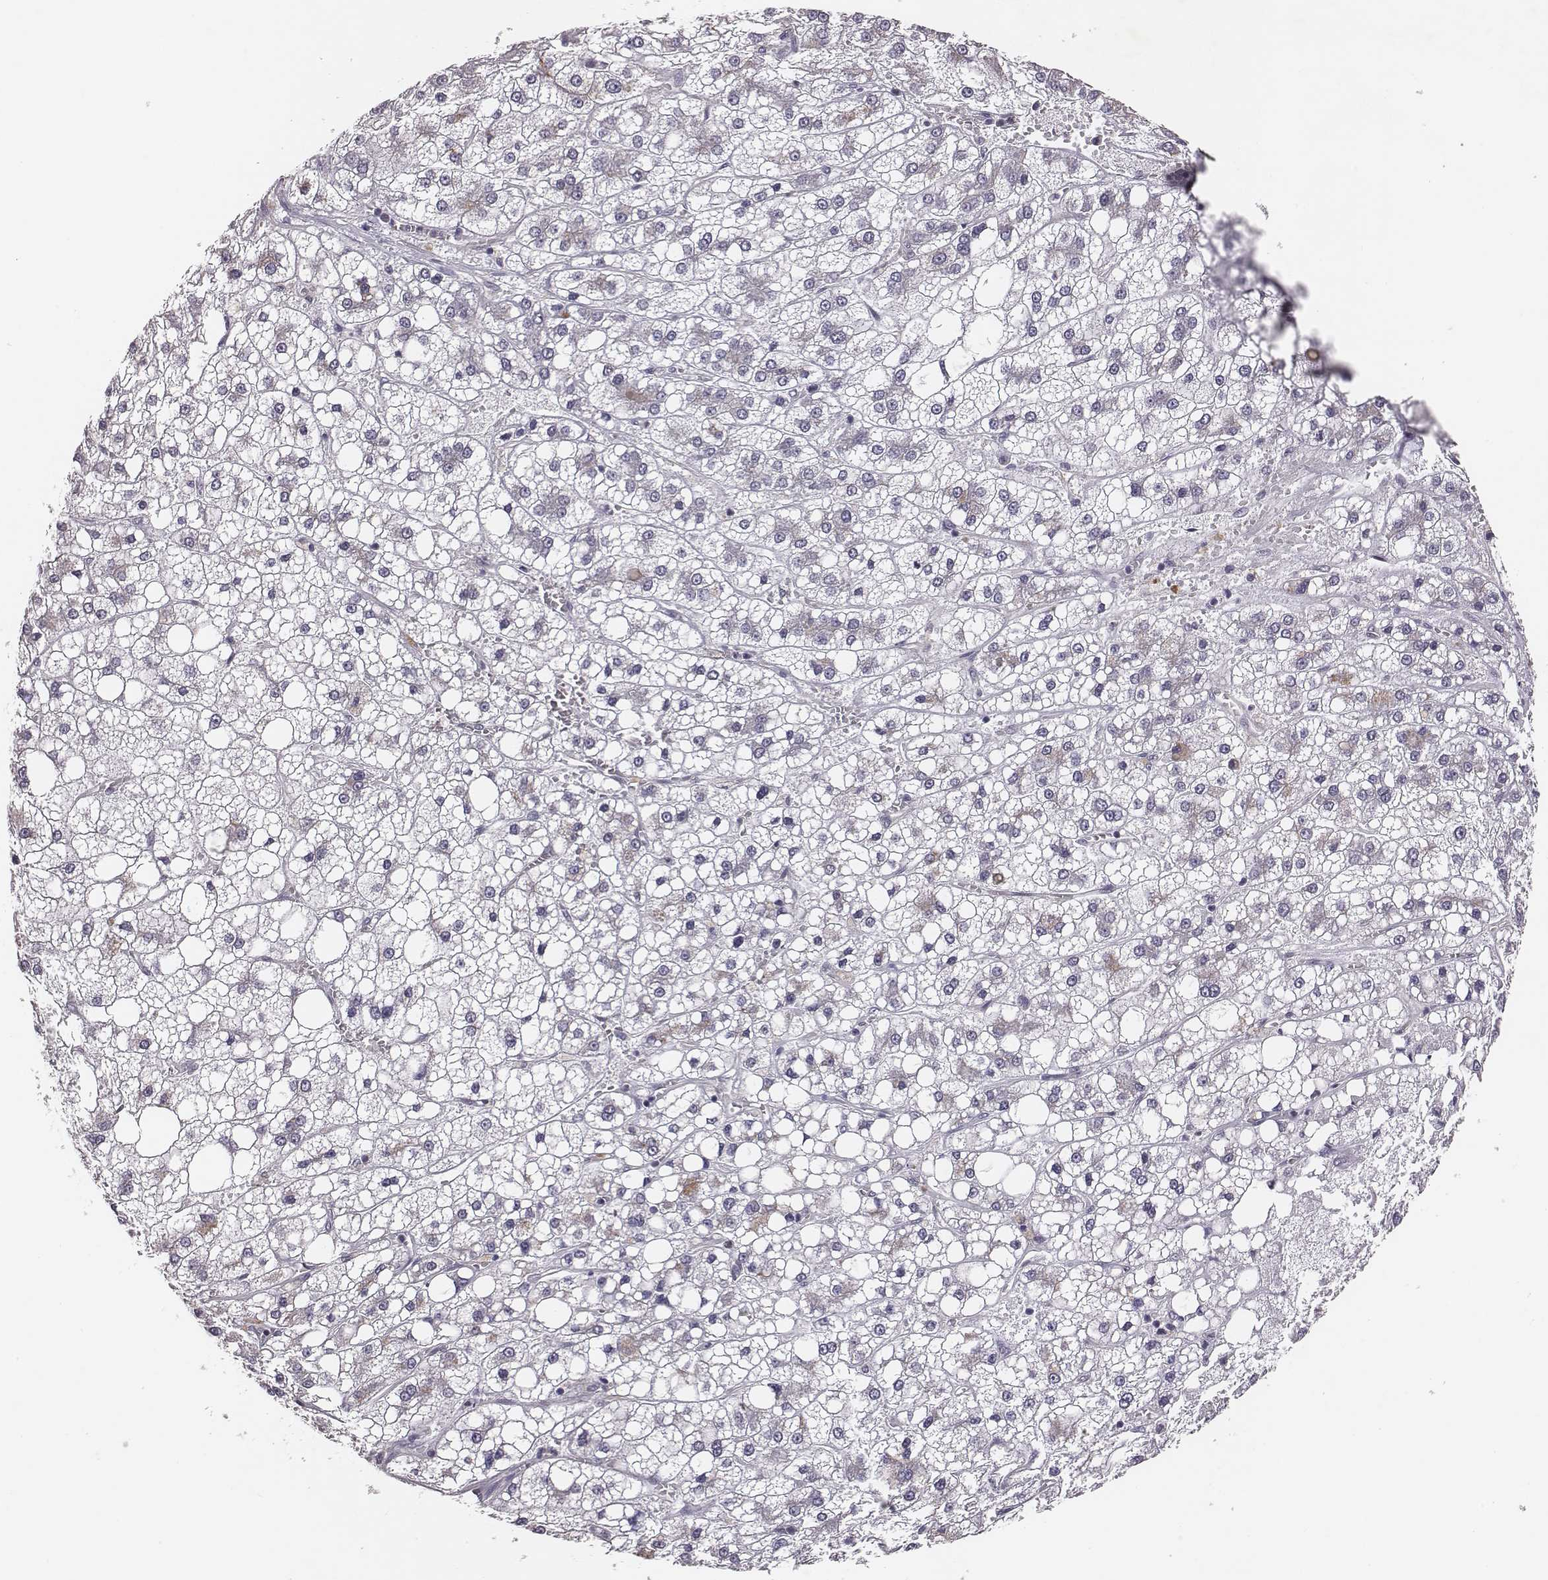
{"staining": {"intensity": "negative", "quantity": "none", "location": "none"}, "tissue": "liver cancer", "cell_type": "Tumor cells", "image_type": "cancer", "snomed": [{"axis": "morphology", "description": "Carcinoma, Hepatocellular, NOS"}, {"axis": "topography", "description": "Liver"}], "caption": "Human liver cancer (hepatocellular carcinoma) stained for a protein using IHC shows no expression in tumor cells.", "gene": "SCARF1", "patient": {"sex": "male", "age": 73}}